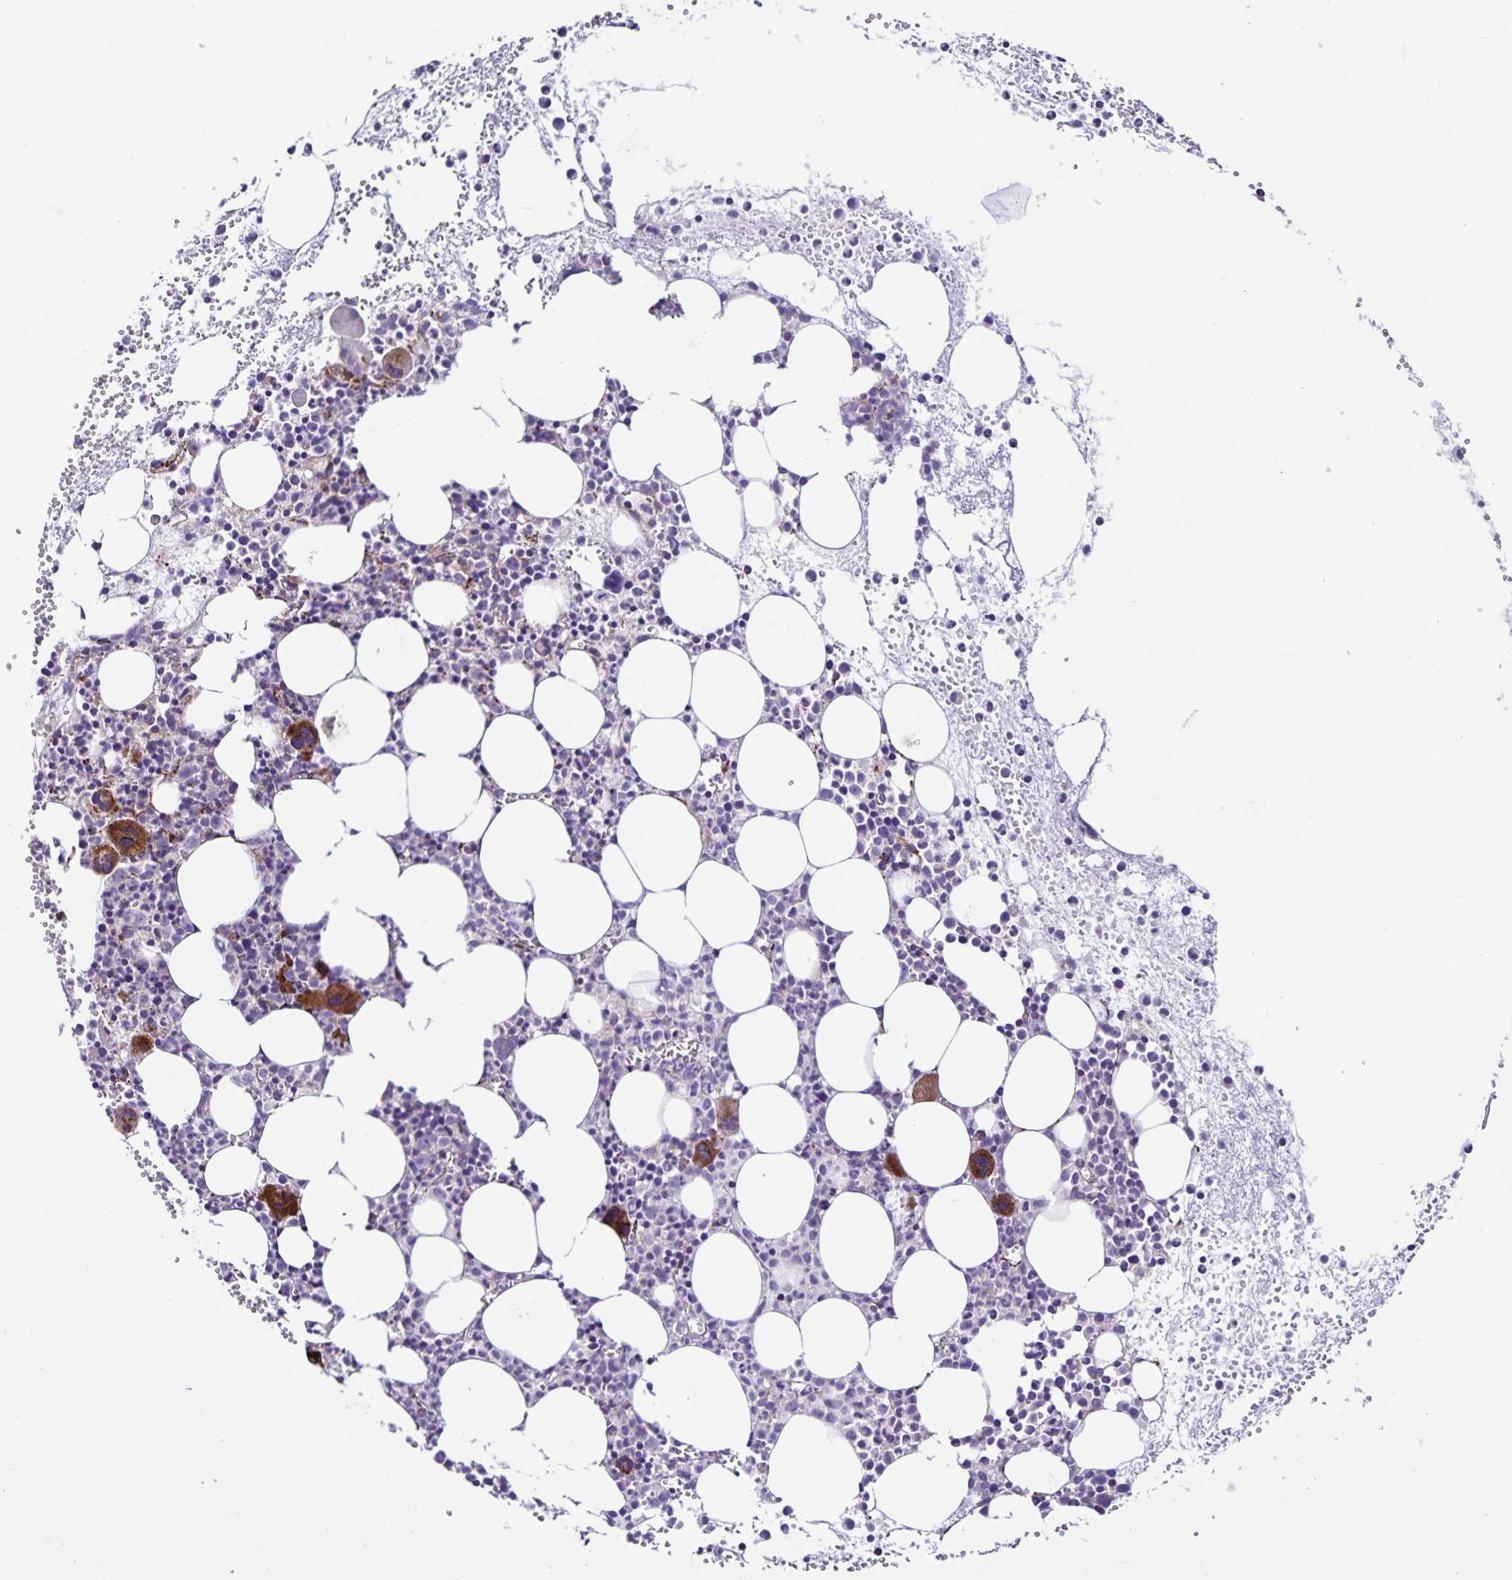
{"staining": {"intensity": "strong", "quantity": "<25%", "location": "cytoplasmic/membranous"}, "tissue": "bone marrow", "cell_type": "Hematopoietic cells", "image_type": "normal", "snomed": [{"axis": "morphology", "description": "Normal tissue, NOS"}, {"axis": "topography", "description": "Bone marrow"}], "caption": "Immunohistochemical staining of normal bone marrow exhibits strong cytoplasmic/membranous protein positivity in about <25% of hematopoietic cells. Nuclei are stained in blue.", "gene": "OSBPL5", "patient": {"sex": "female", "age": 57}}